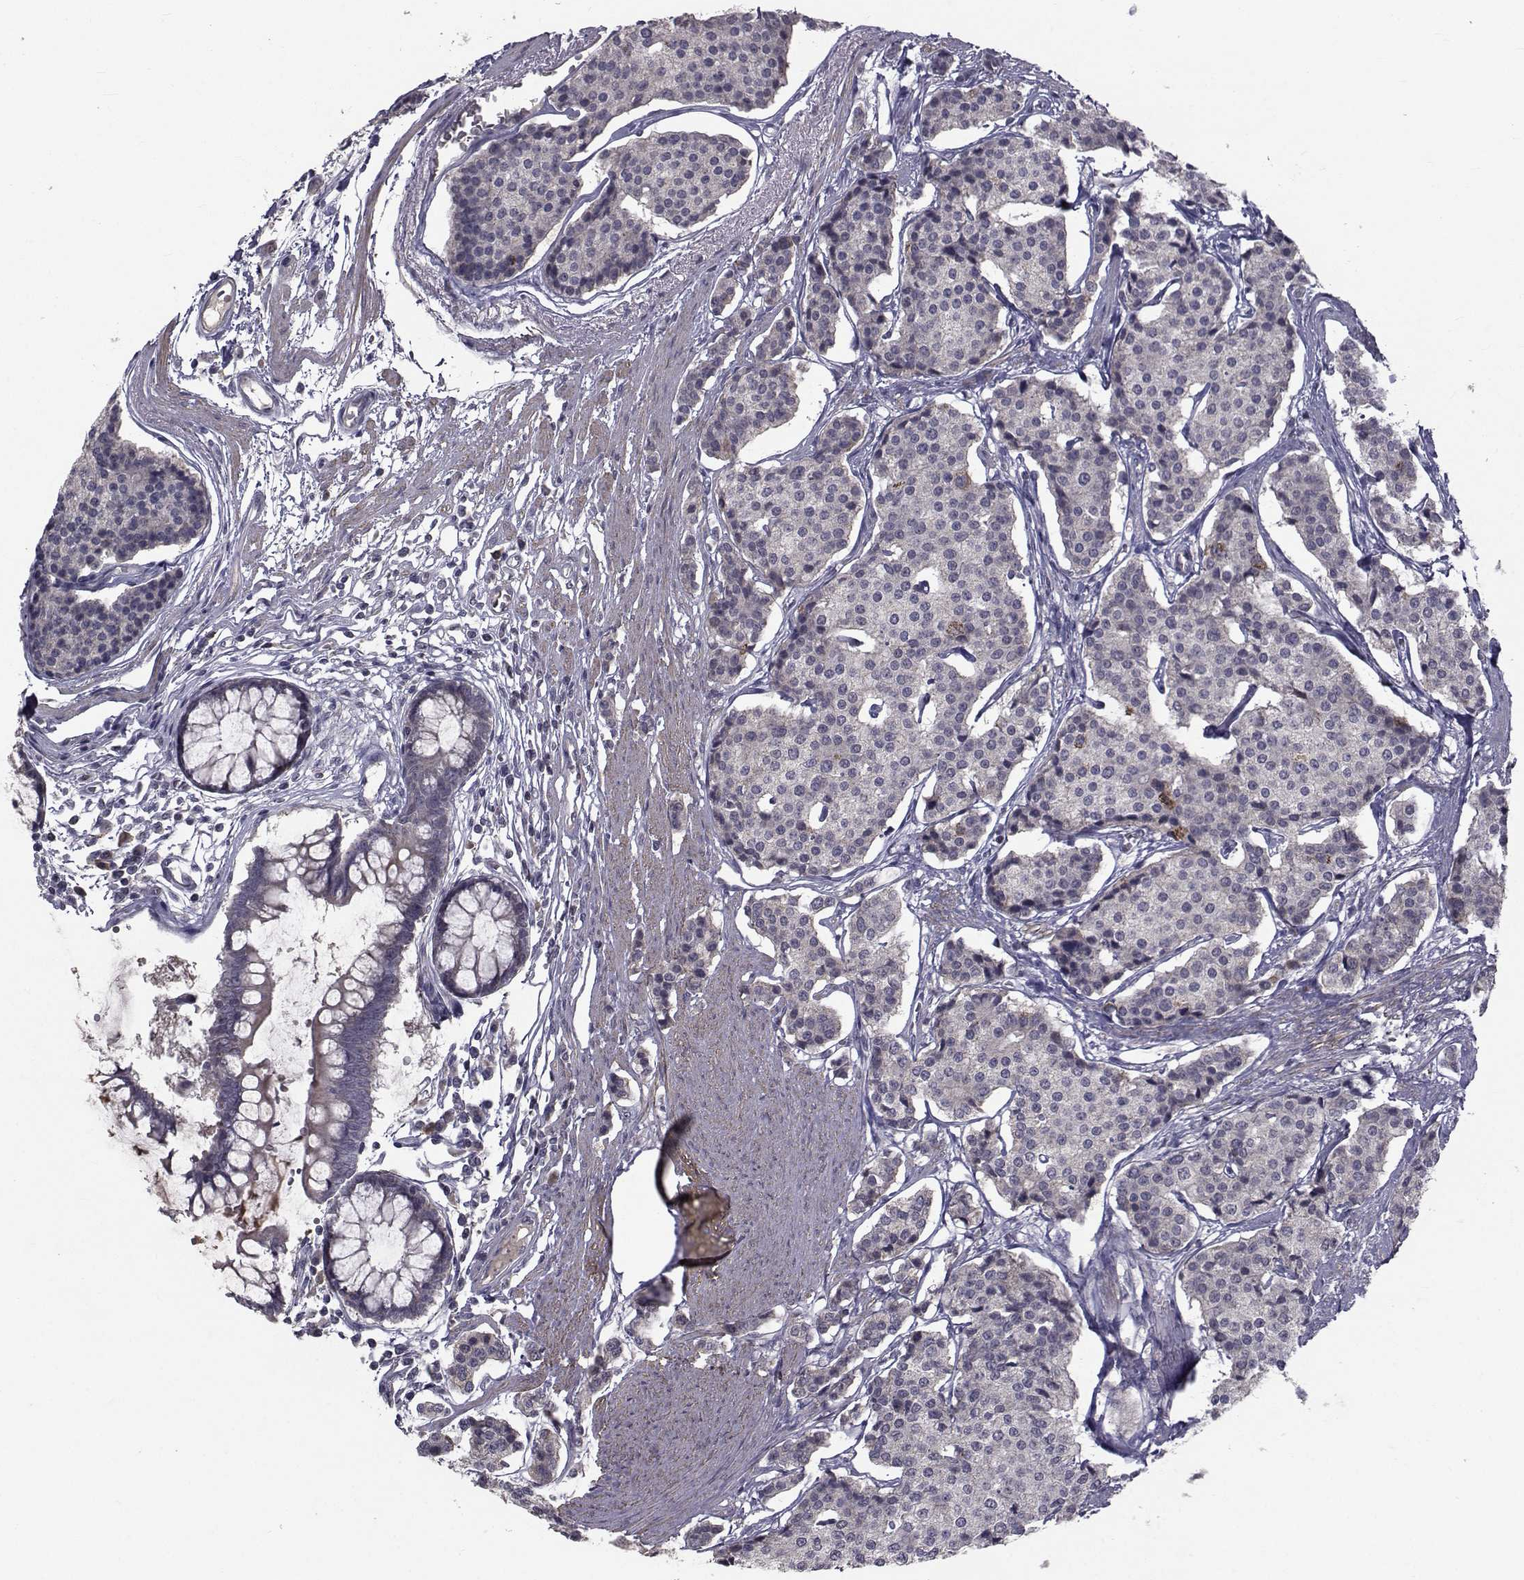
{"staining": {"intensity": "negative", "quantity": "none", "location": "none"}, "tissue": "carcinoid", "cell_type": "Tumor cells", "image_type": "cancer", "snomed": [{"axis": "morphology", "description": "Carcinoid, malignant, NOS"}, {"axis": "topography", "description": "Small intestine"}], "caption": "Carcinoid (malignant) was stained to show a protein in brown. There is no significant expression in tumor cells.", "gene": "FDXR", "patient": {"sex": "female", "age": 65}}